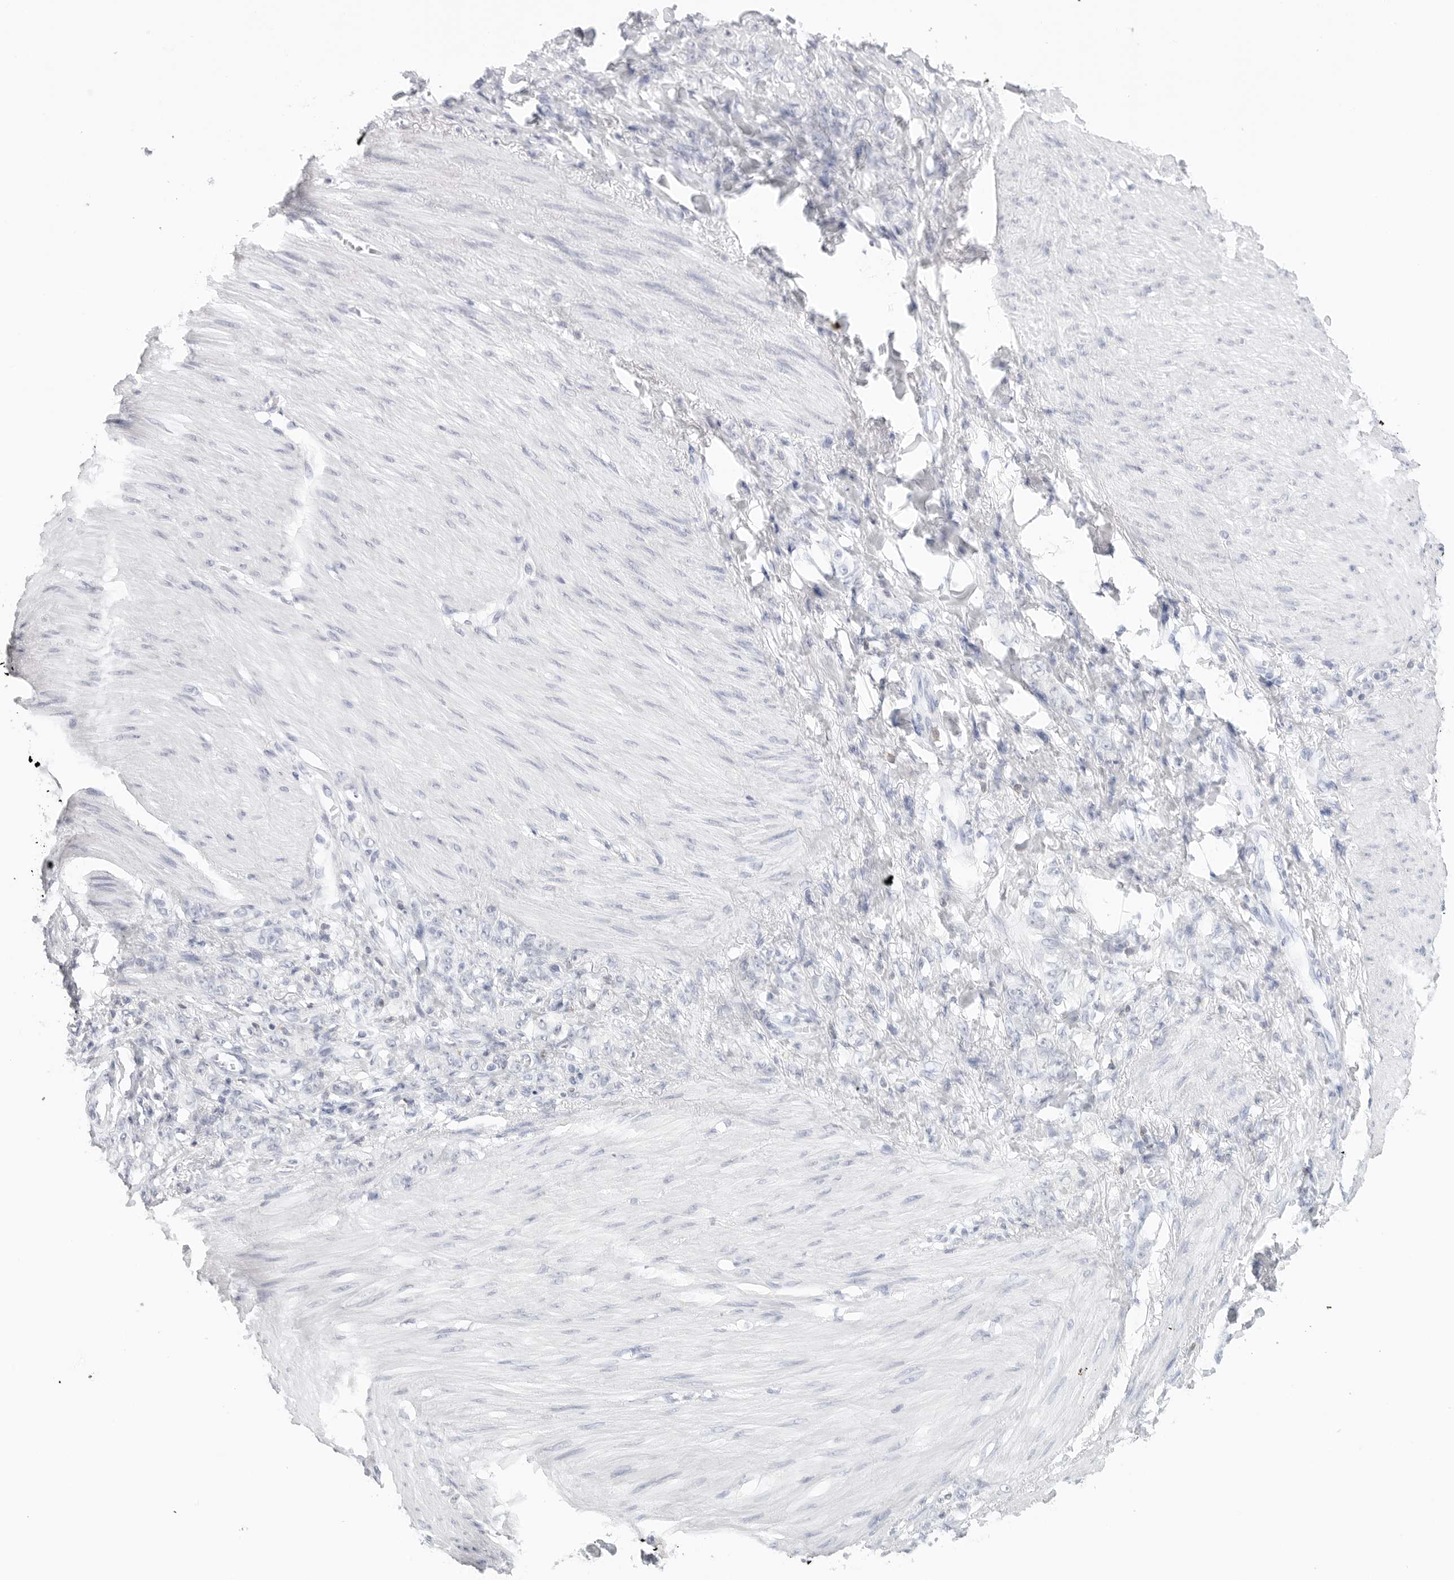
{"staining": {"intensity": "negative", "quantity": "none", "location": "none"}, "tissue": "stomach cancer", "cell_type": "Tumor cells", "image_type": "cancer", "snomed": [{"axis": "morphology", "description": "Normal tissue, NOS"}, {"axis": "morphology", "description": "Adenocarcinoma, NOS"}, {"axis": "topography", "description": "Stomach"}], "caption": "The micrograph reveals no significant staining in tumor cells of stomach cancer. Brightfield microscopy of IHC stained with DAB (brown) and hematoxylin (blue), captured at high magnification.", "gene": "SLC9A3R1", "patient": {"sex": "male", "age": 82}}